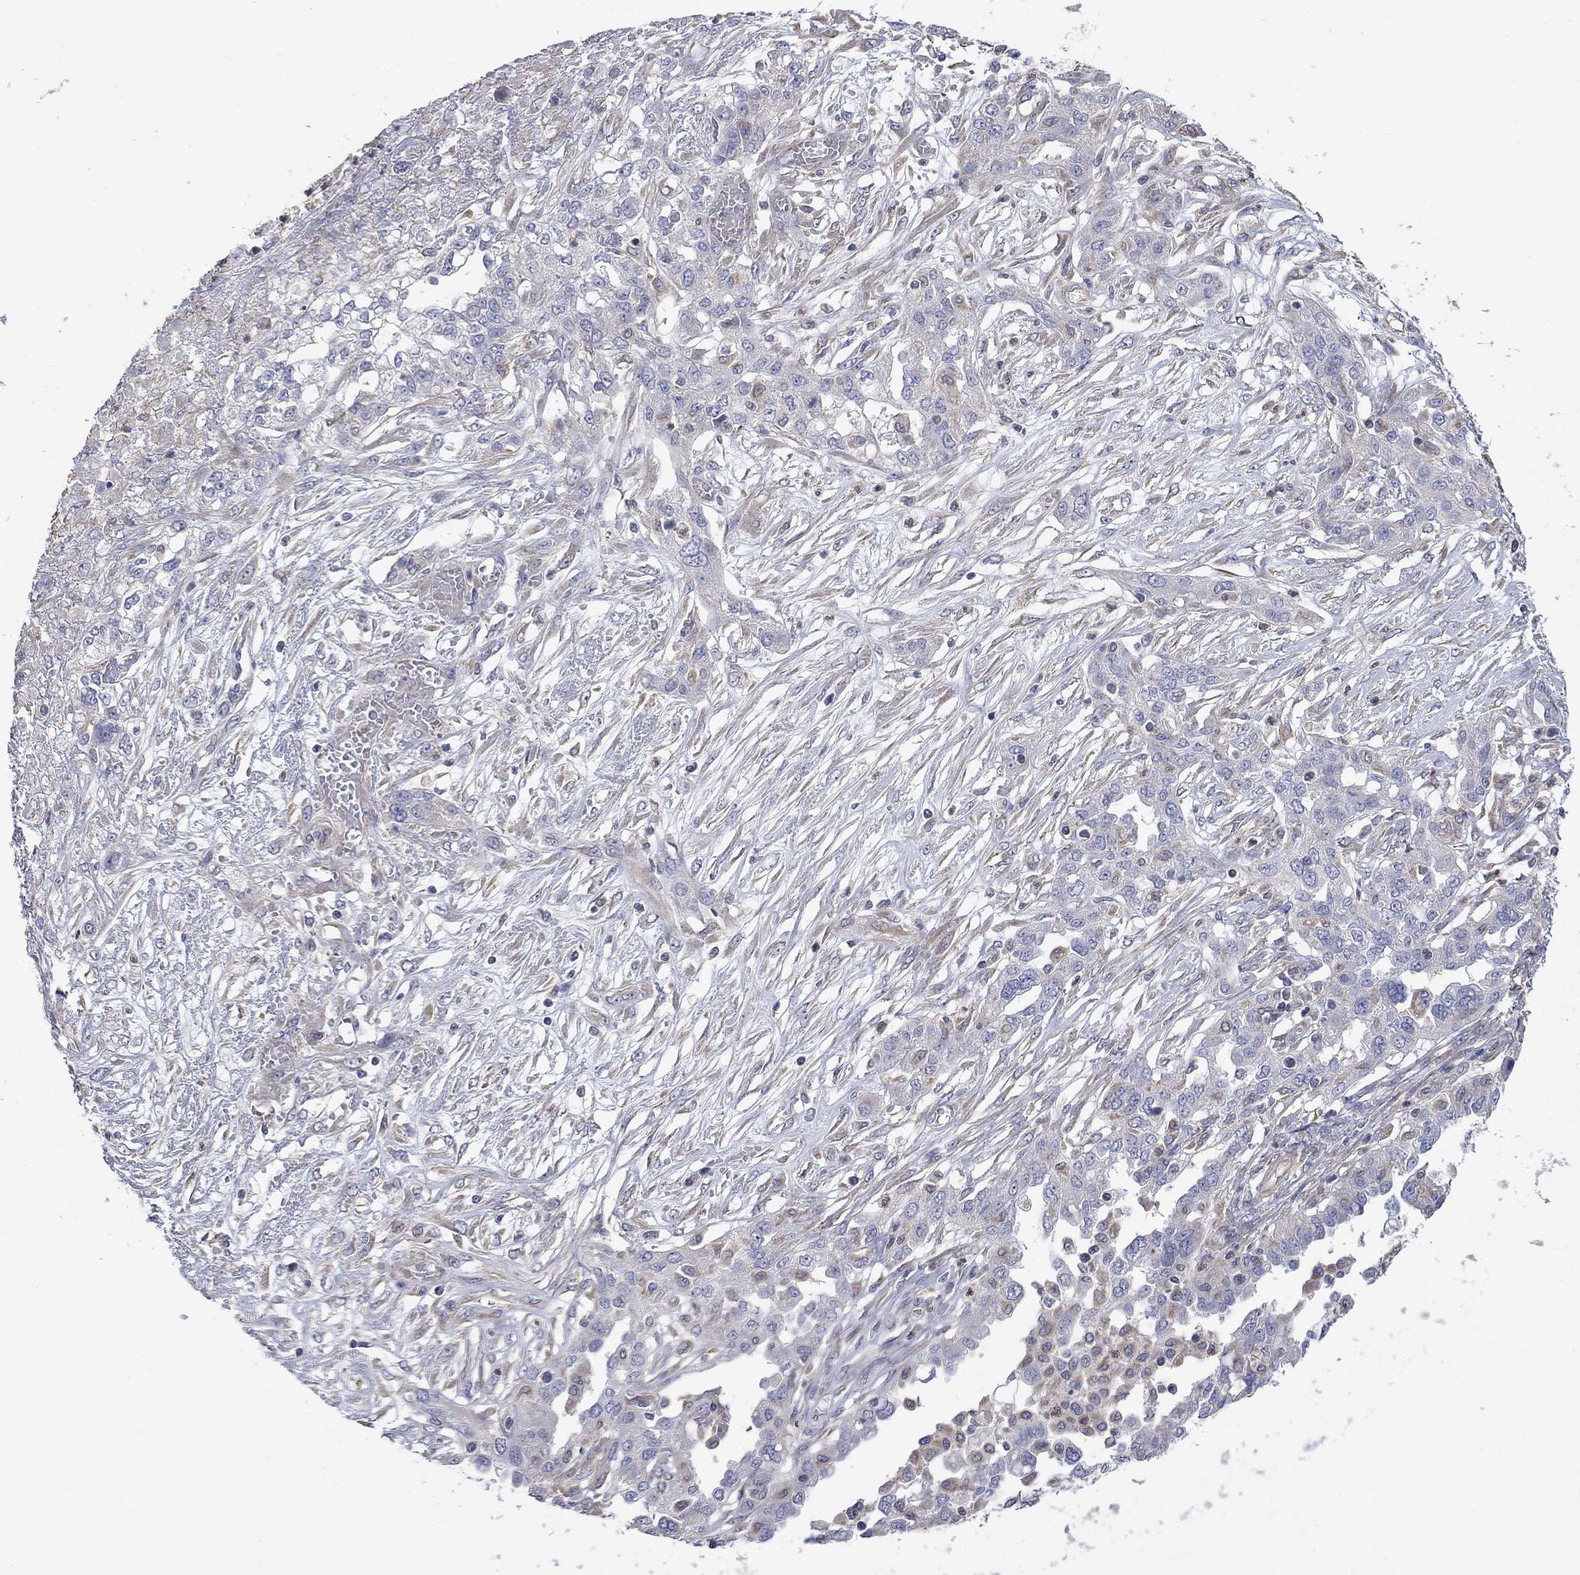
{"staining": {"intensity": "negative", "quantity": "none", "location": "none"}, "tissue": "ovarian cancer", "cell_type": "Tumor cells", "image_type": "cancer", "snomed": [{"axis": "morphology", "description": "Cystadenocarcinoma, serous, NOS"}, {"axis": "topography", "description": "Ovary"}], "caption": "High magnification brightfield microscopy of ovarian cancer stained with DAB (3,3'-diaminobenzidine) (brown) and counterstained with hematoxylin (blue): tumor cells show no significant positivity.", "gene": "CAMKK2", "patient": {"sex": "female", "age": 67}}